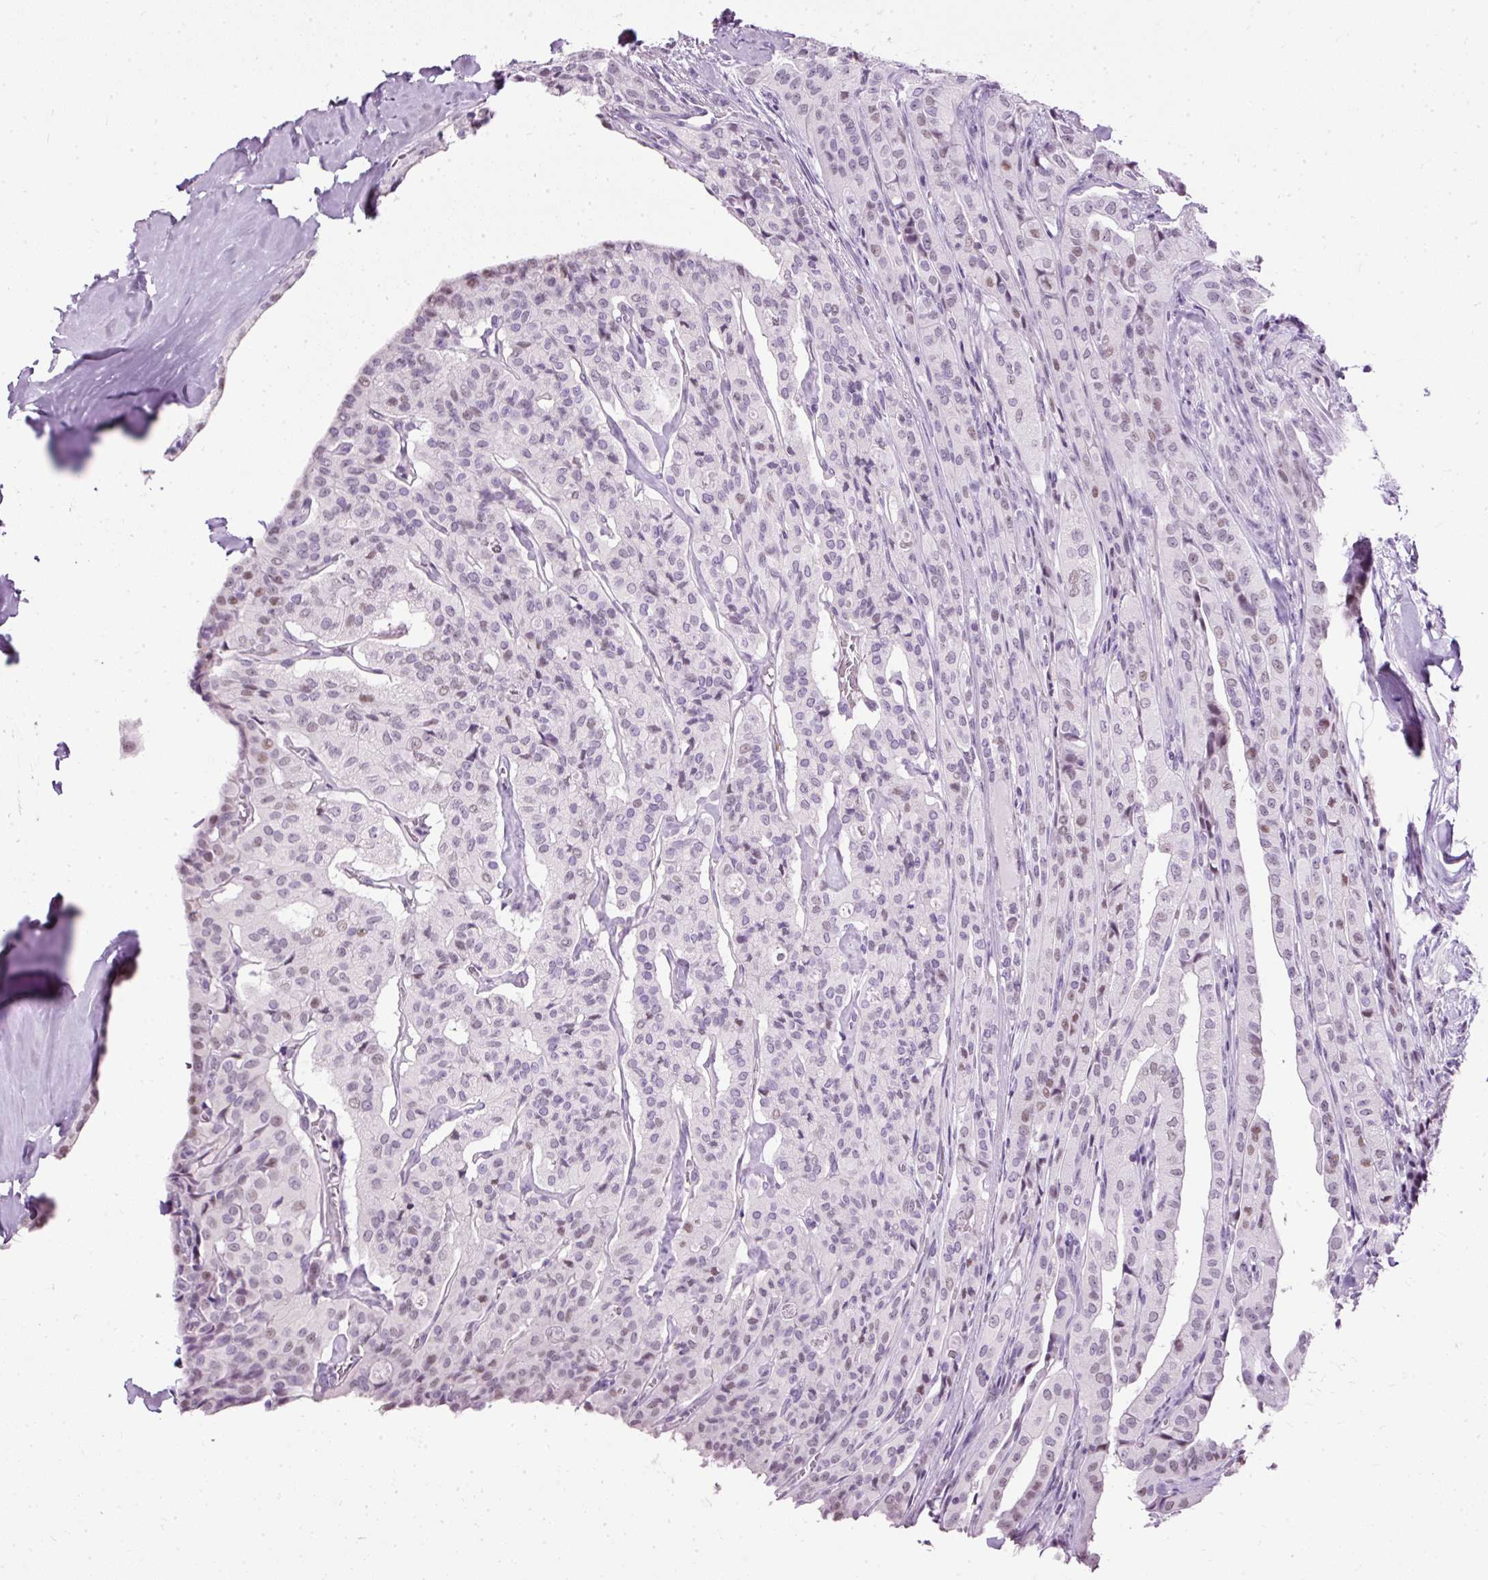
{"staining": {"intensity": "weak", "quantity": "25%-75%", "location": "nuclear"}, "tissue": "thyroid cancer", "cell_type": "Tumor cells", "image_type": "cancer", "snomed": [{"axis": "morphology", "description": "Papillary adenocarcinoma, NOS"}, {"axis": "topography", "description": "Thyroid gland"}], "caption": "A histopathology image of thyroid cancer (papillary adenocarcinoma) stained for a protein shows weak nuclear brown staining in tumor cells. The staining was performed using DAB, with brown indicating positive protein expression. Nuclei are stained blue with hematoxylin.", "gene": "PDE6B", "patient": {"sex": "female", "age": 59}}